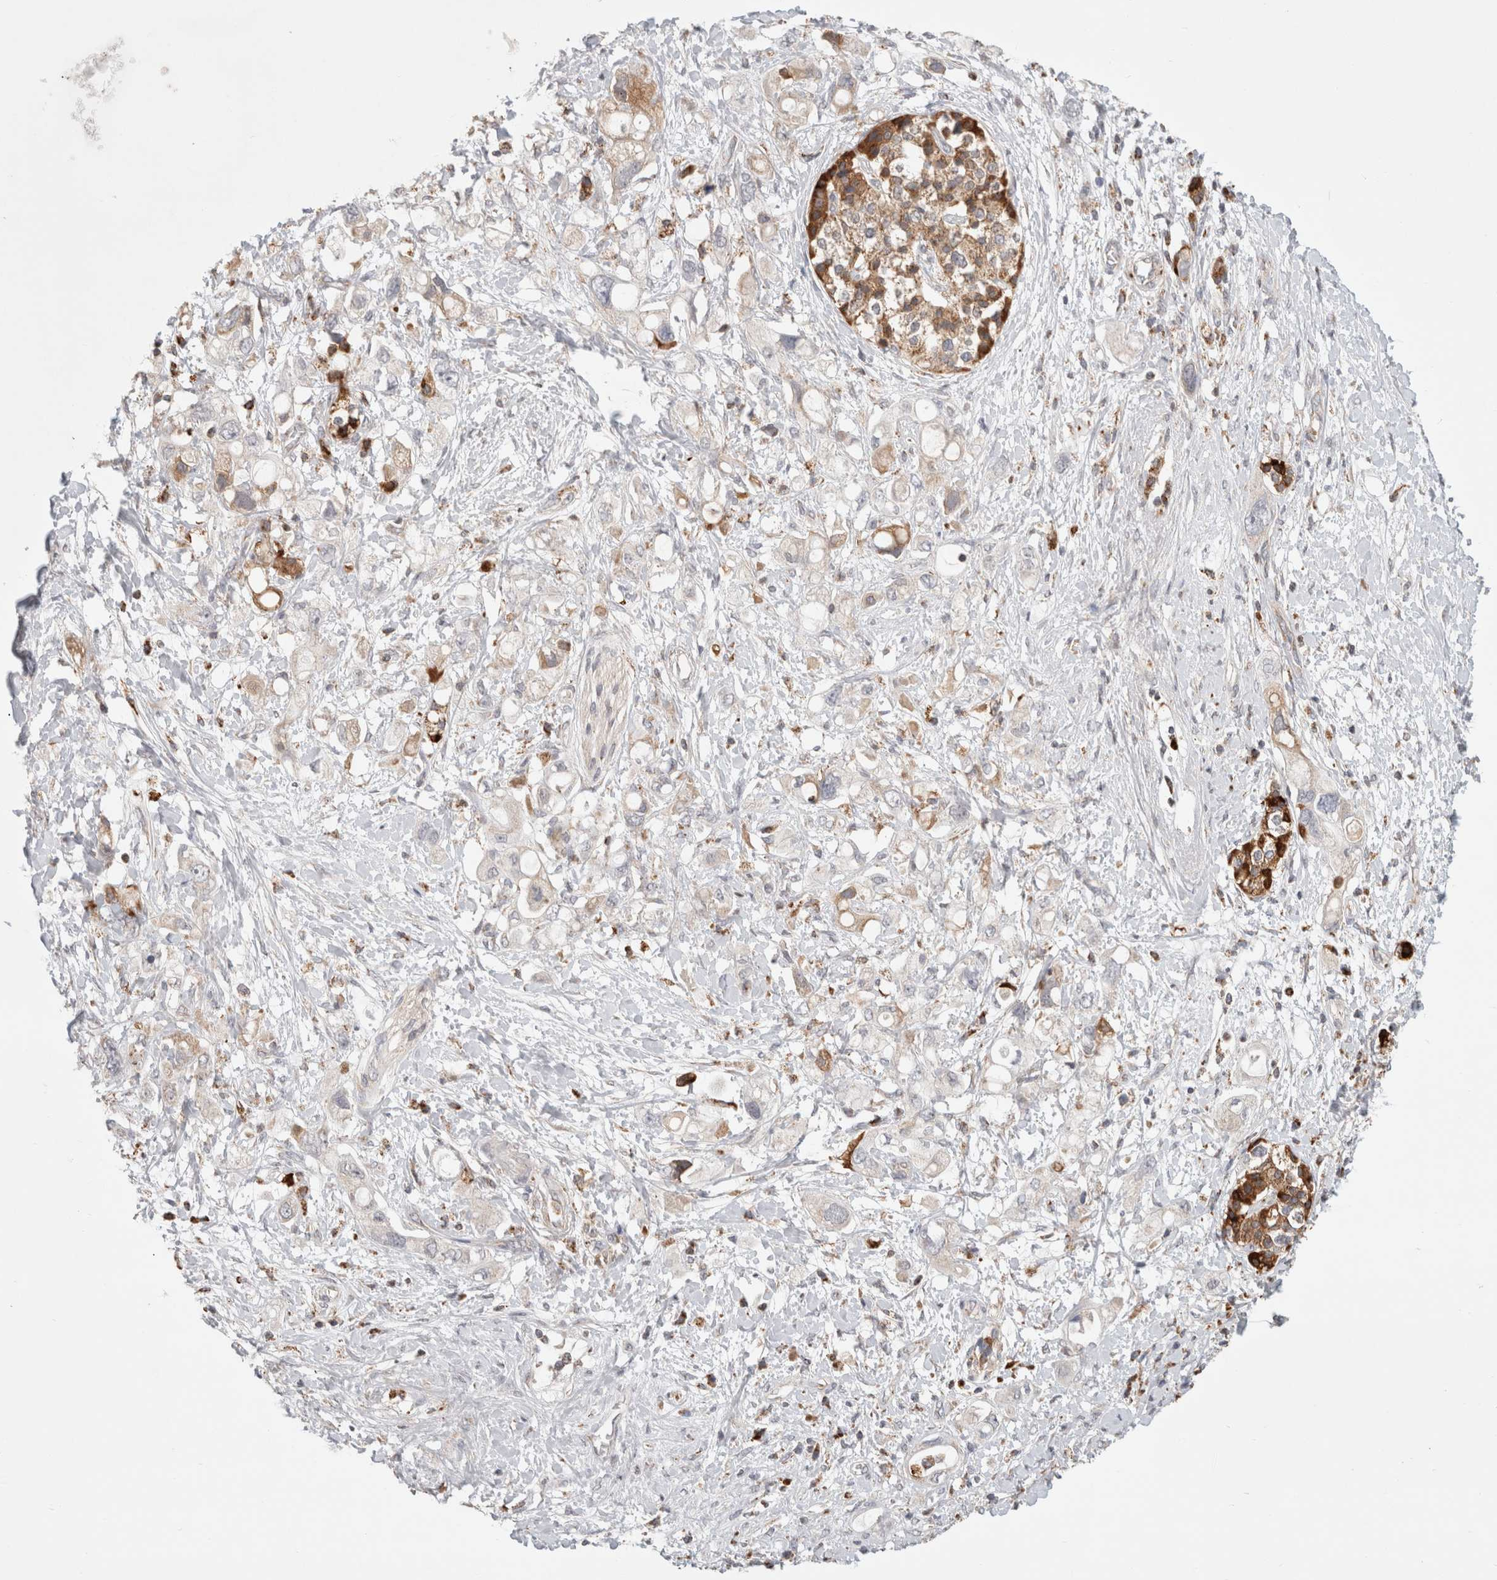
{"staining": {"intensity": "moderate", "quantity": "<25%", "location": "cytoplasmic/membranous"}, "tissue": "pancreatic cancer", "cell_type": "Tumor cells", "image_type": "cancer", "snomed": [{"axis": "morphology", "description": "Adenocarcinoma, NOS"}, {"axis": "topography", "description": "Pancreas"}], "caption": "Pancreatic cancer (adenocarcinoma) stained with a protein marker demonstrates moderate staining in tumor cells.", "gene": "HROB", "patient": {"sex": "female", "age": 56}}